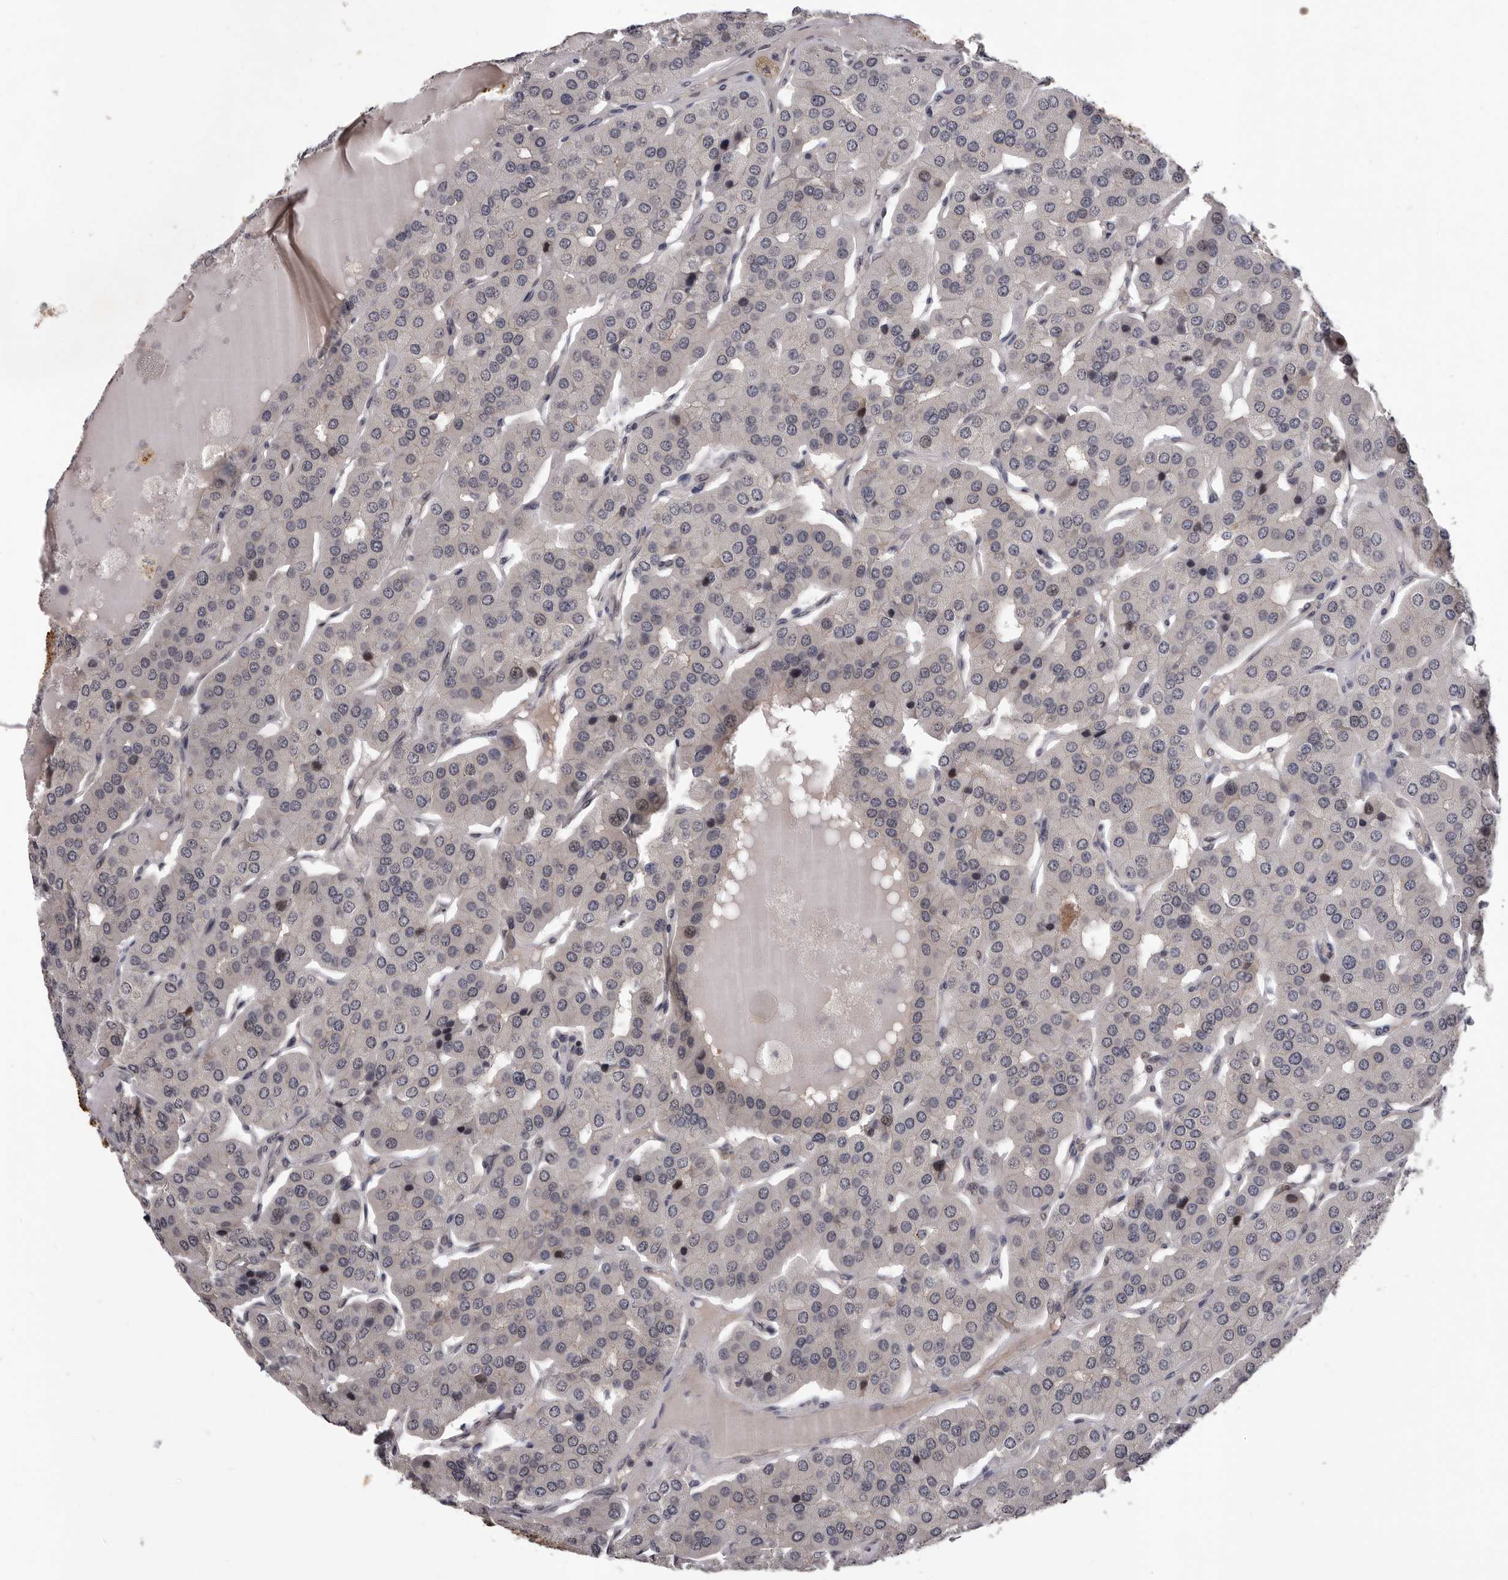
{"staining": {"intensity": "weak", "quantity": "<25%", "location": "cytoplasmic/membranous,nuclear"}, "tissue": "parathyroid gland", "cell_type": "Glandular cells", "image_type": "normal", "snomed": [{"axis": "morphology", "description": "Normal tissue, NOS"}, {"axis": "morphology", "description": "Adenoma, NOS"}, {"axis": "topography", "description": "Parathyroid gland"}], "caption": "A high-resolution histopathology image shows IHC staining of unremarkable parathyroid gland, which displays no significant staining in glandular cells.", "gene": "MED8", "patient": {"sex": "female", "age": 86}}